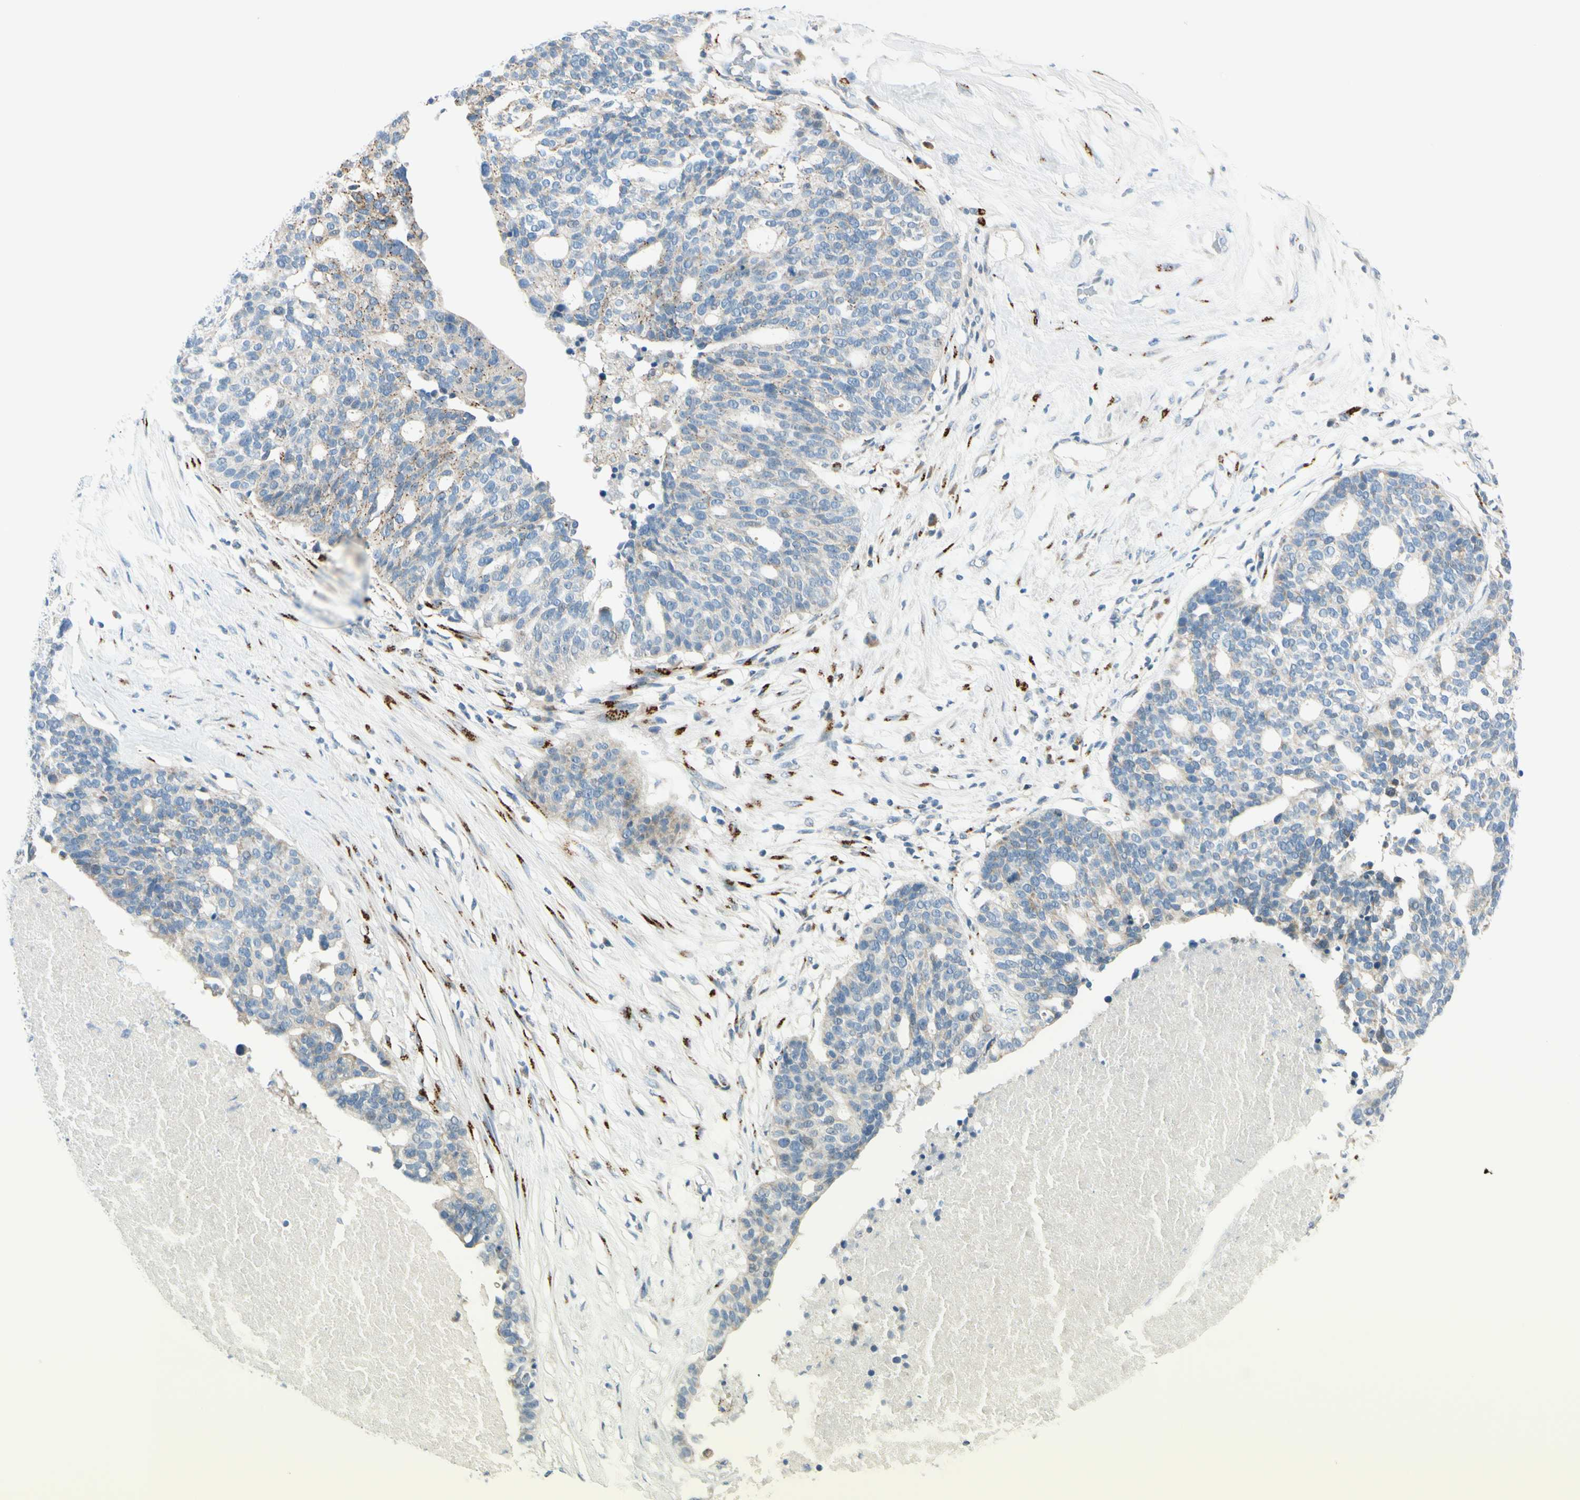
{"staining": {"intensity": "moderate", "quantity": "<25%", "location": "cytoplasmic/membranous"}, "tissue": "ovarian cancer", "cell_type": "Tumor cells", "image_type": "cancer", "snomed": [{"axis": "morphology", "description": "Cystadenocarcinoma, serous, NOS"}, {"axis": "topography", "description": "Ovary"}], "caption": "DAB (3,3'-diaminobenzidine) immunohistochemical staining of ovarian serous cystadenocarcinoma shows moderate cytoplasmic/membranous protein expression in approximately <25% of tumor cells.", "gene": "GALNT5", "patient": {"sex": "female", "age": 59}}